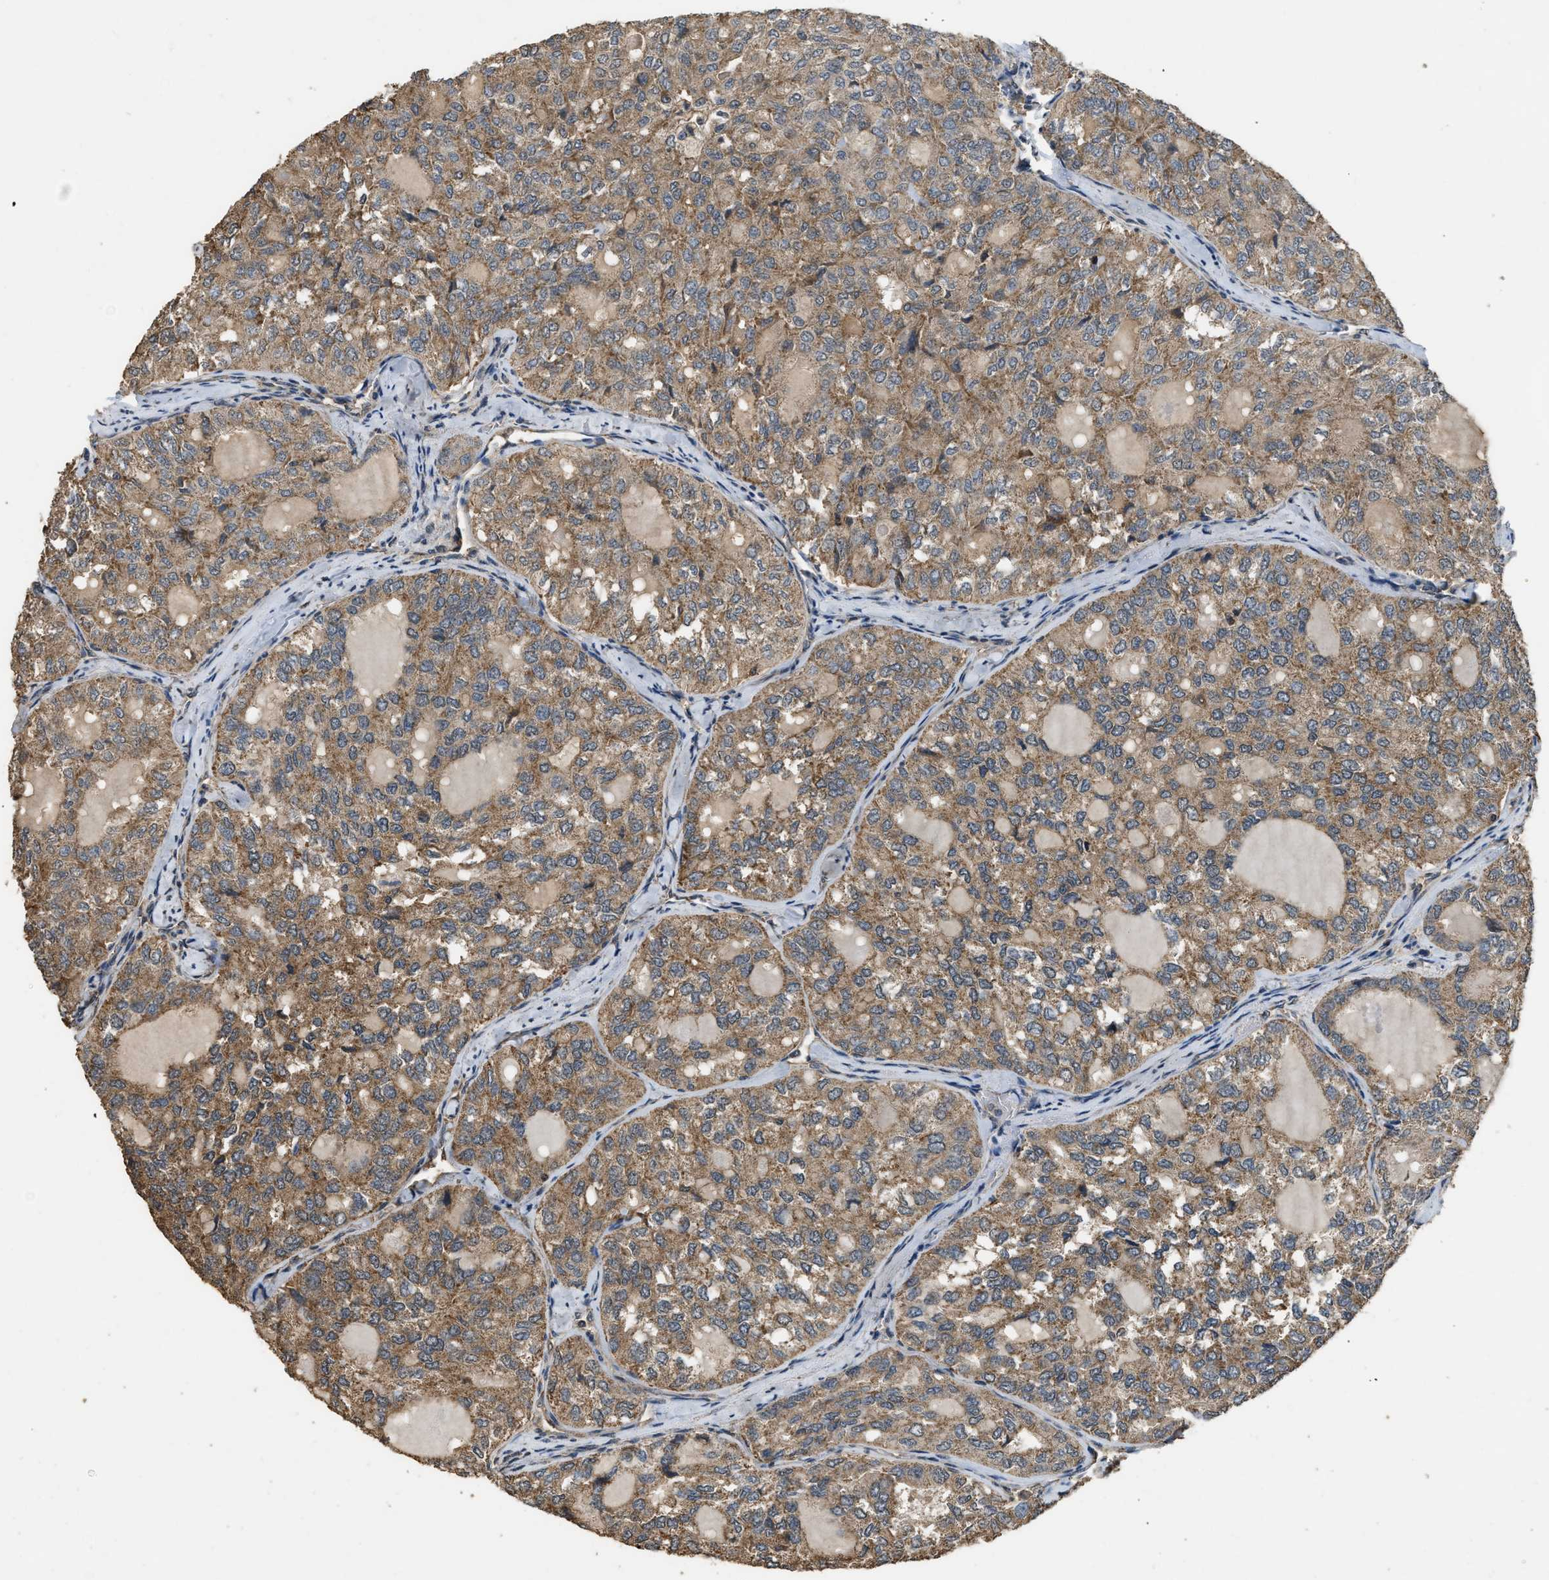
{"staining": {"intensity": "moderate", "quantity": ">75%", "location": "cytoplasmic/membranous"}, "tissue": "thyroid cancer", "cell_type": "Tumor cells", "image_type": "cancer", "snomed": [{"axis": "morphology", "description": "Follicular adenoma carcinoma, NOS"}, {"axis": "topography", "description": "Thyroid gland"}], "caption": "Thyroid cancer stained with DAB (3,3'-diaminobenzidine) immunohistochemistry exhibits medium levels of moderate cytoplasmic/membranous positivity in approximately >75% of tumor cells. (IHC, brightfield microscopy, high magnification).", "gene": "DENND6B", "patient": {"sex": "male", "age": 75}}